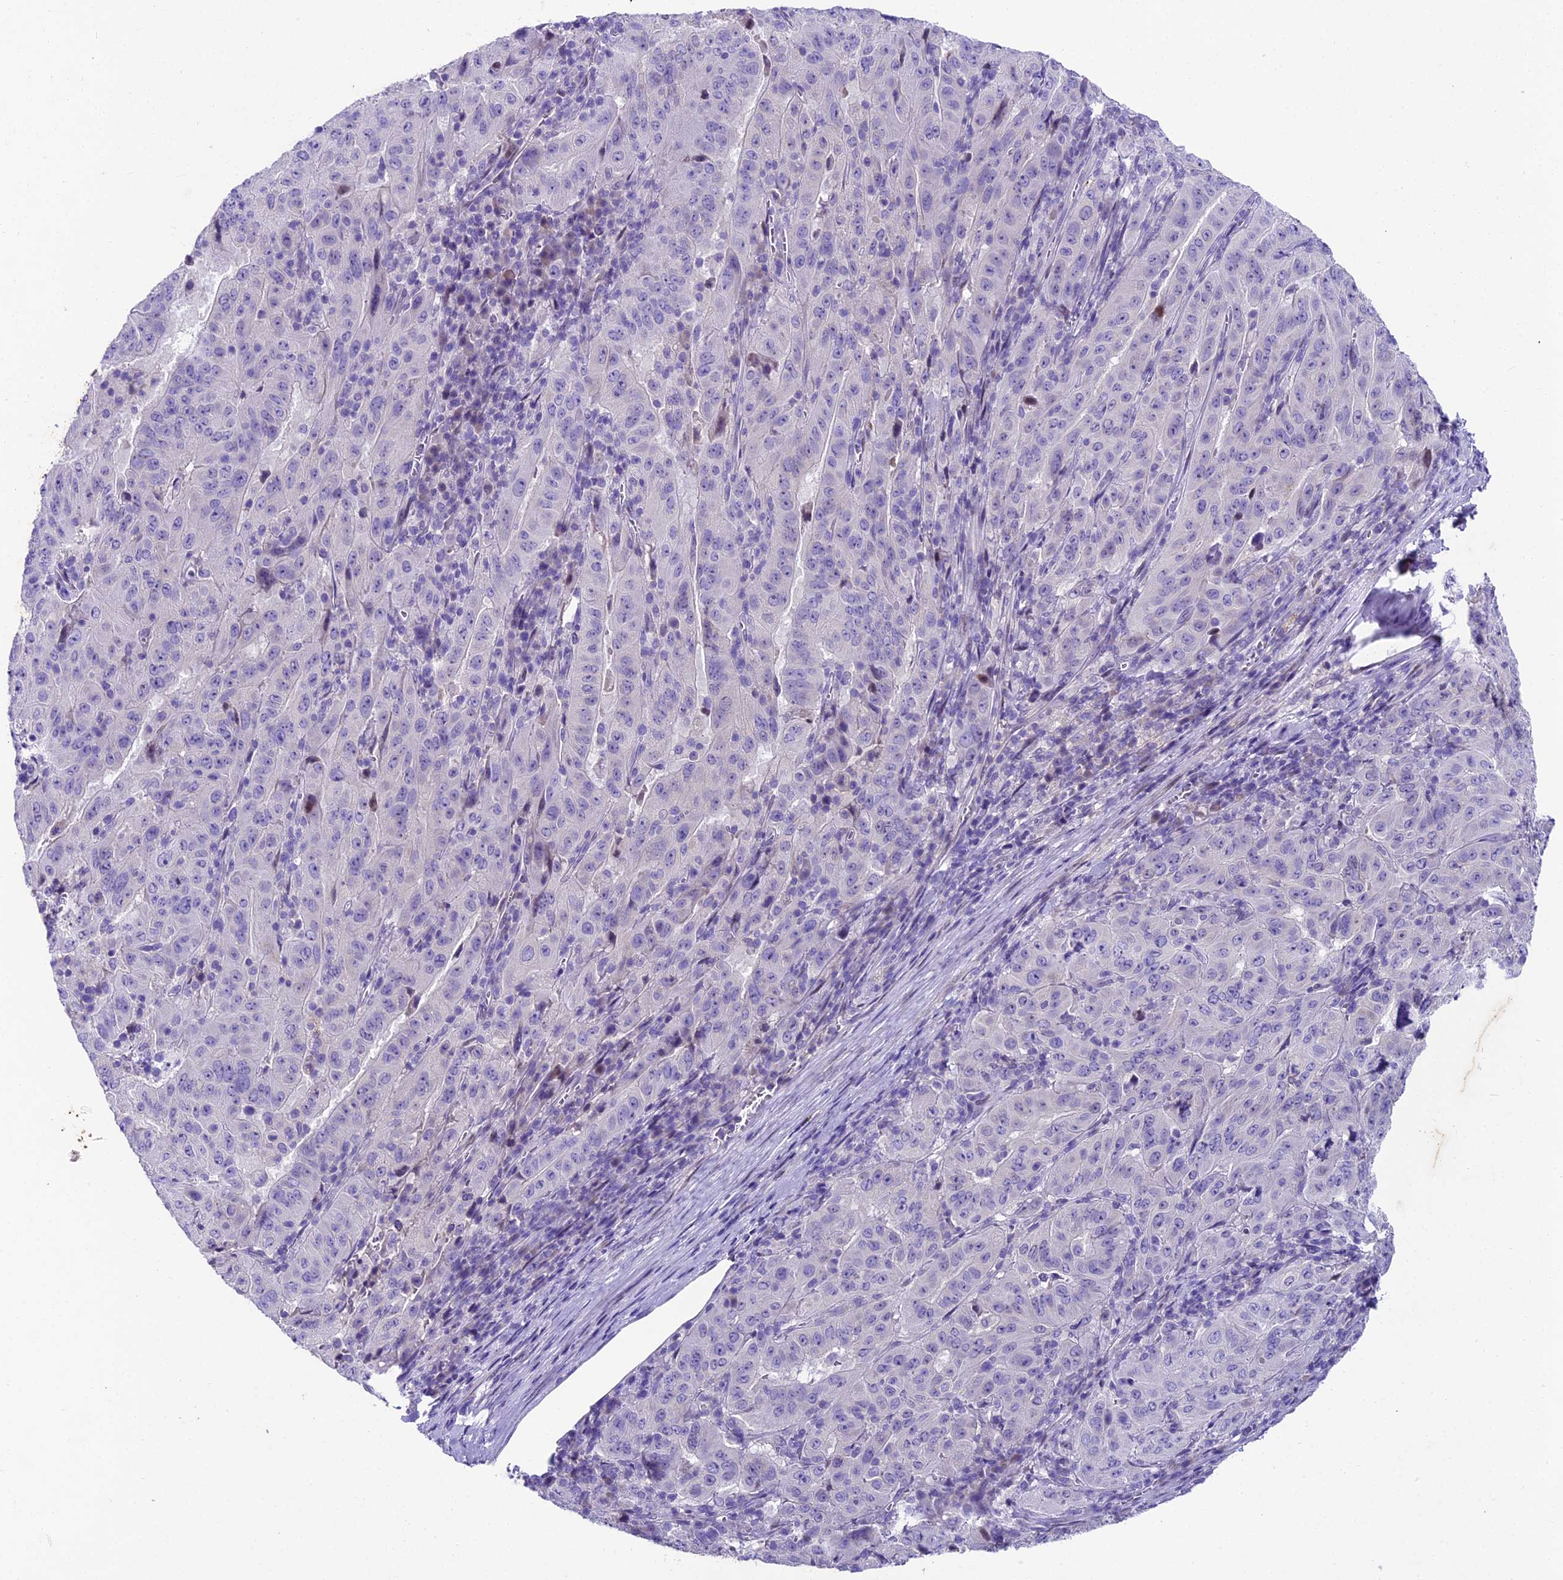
{"staining": {"intensity": "negative", "quantity": "none", "location": "none"}, "tissue": "pancreatic cancer", "cell_type": "Tumor cells", "image_type": "cancer", "snomed": [{"axis": "morphology", "description": "Adenocarcinoma, NOS"}, {"axis": "topography", "description": "Pancreas"}], "caption": "Human pancreatic cancer stained for a protein using immunohistochemistry reveals no positivity in tumor cells.", "gene": "IFT140", "patient": {"sex": "male", "age": 63}}